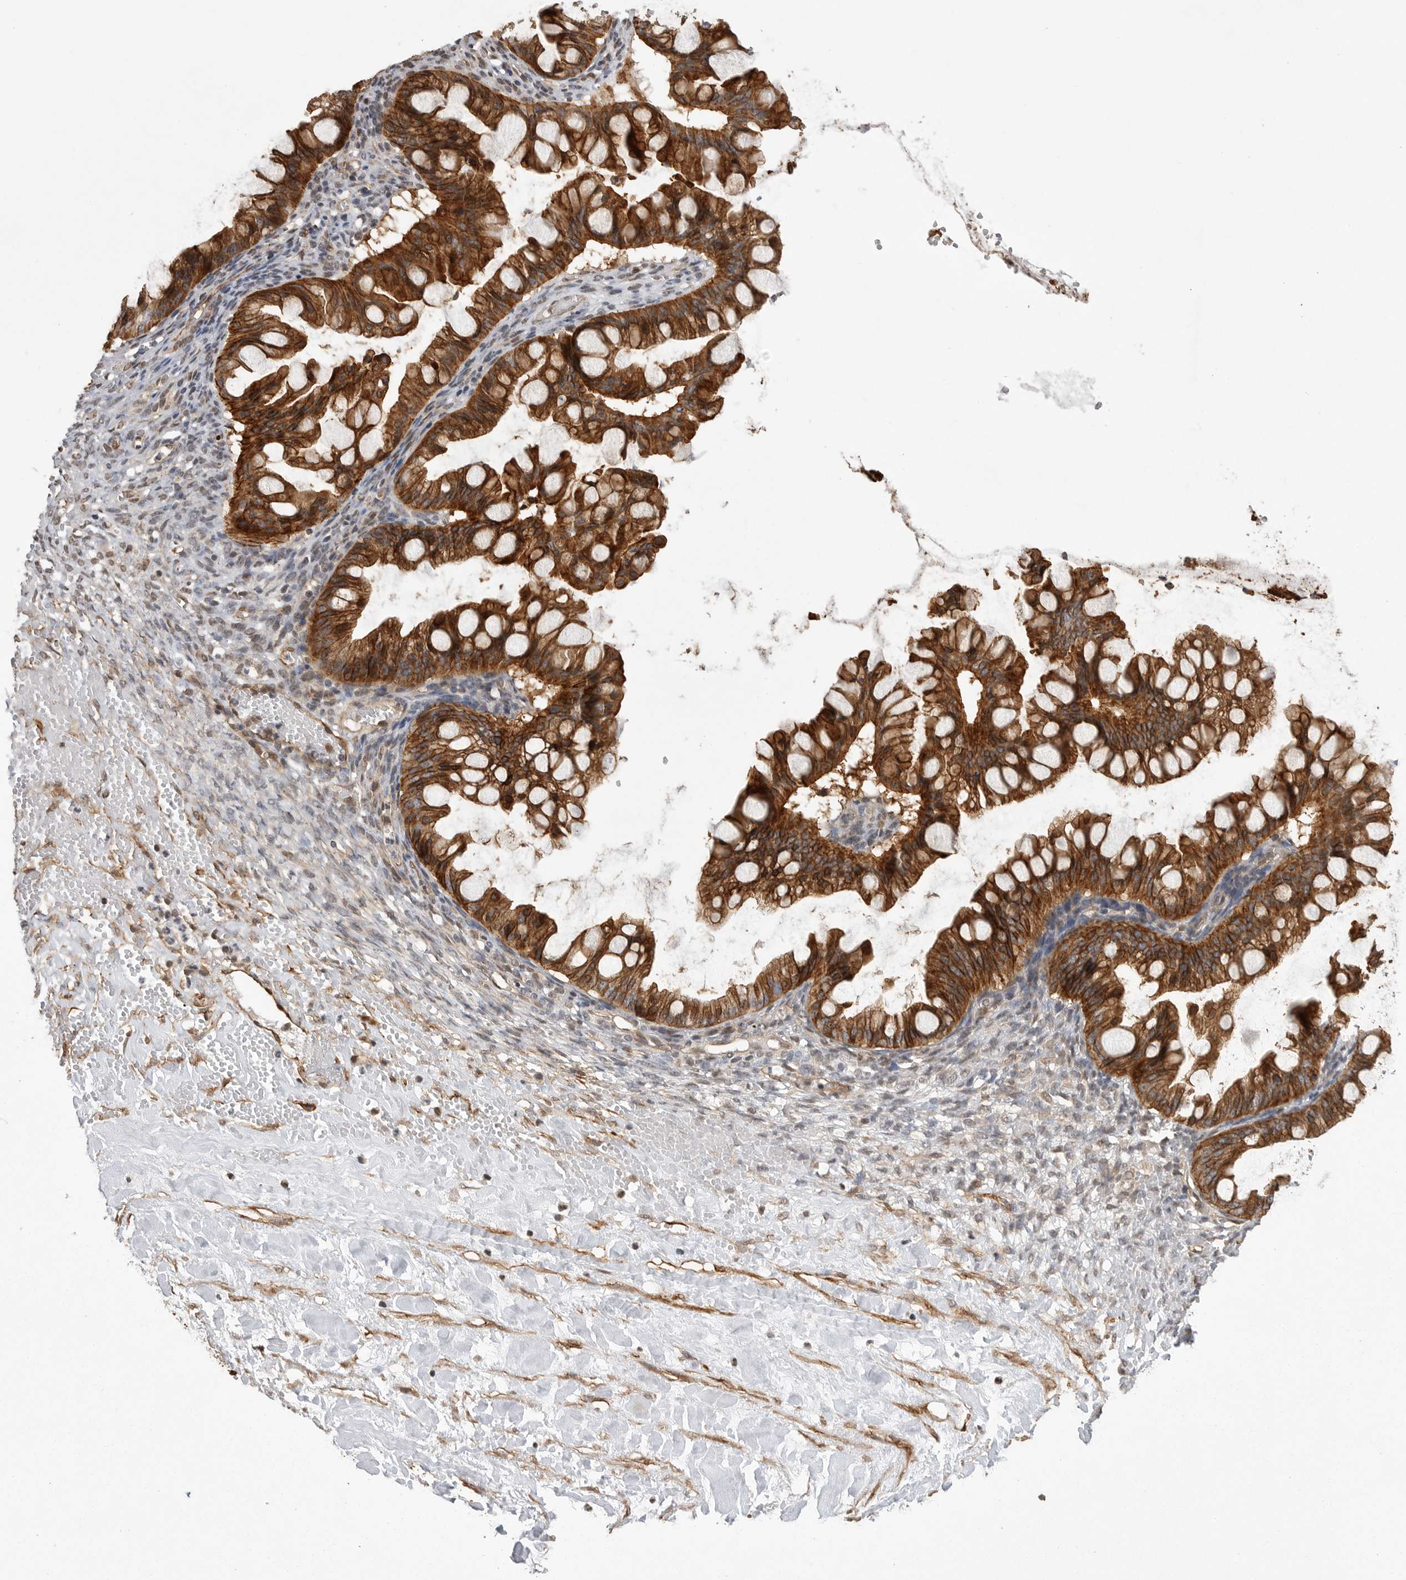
{"staining": {"intensity": "strong", "quantity": ">75%", "location": "cytoplasmic/membranous"}, "tissue": "ovarian cancer", "cell_type": "Tumor cells", "image_type": "cancer", "snomed": [{"axis": "morphology", "description": "Cystadenocarcinoma, mucinous, NOS"}, {"axis": "topography", "description": "Ovary"}], "caption": "Strong cytoplasmic/membranous protein expression is present in about >75% of tumor cells in ovarian mucinous cystadenocarcinoma.", "gene": "NECTIN1", "patient": {"sex": "female", "age": 73}}